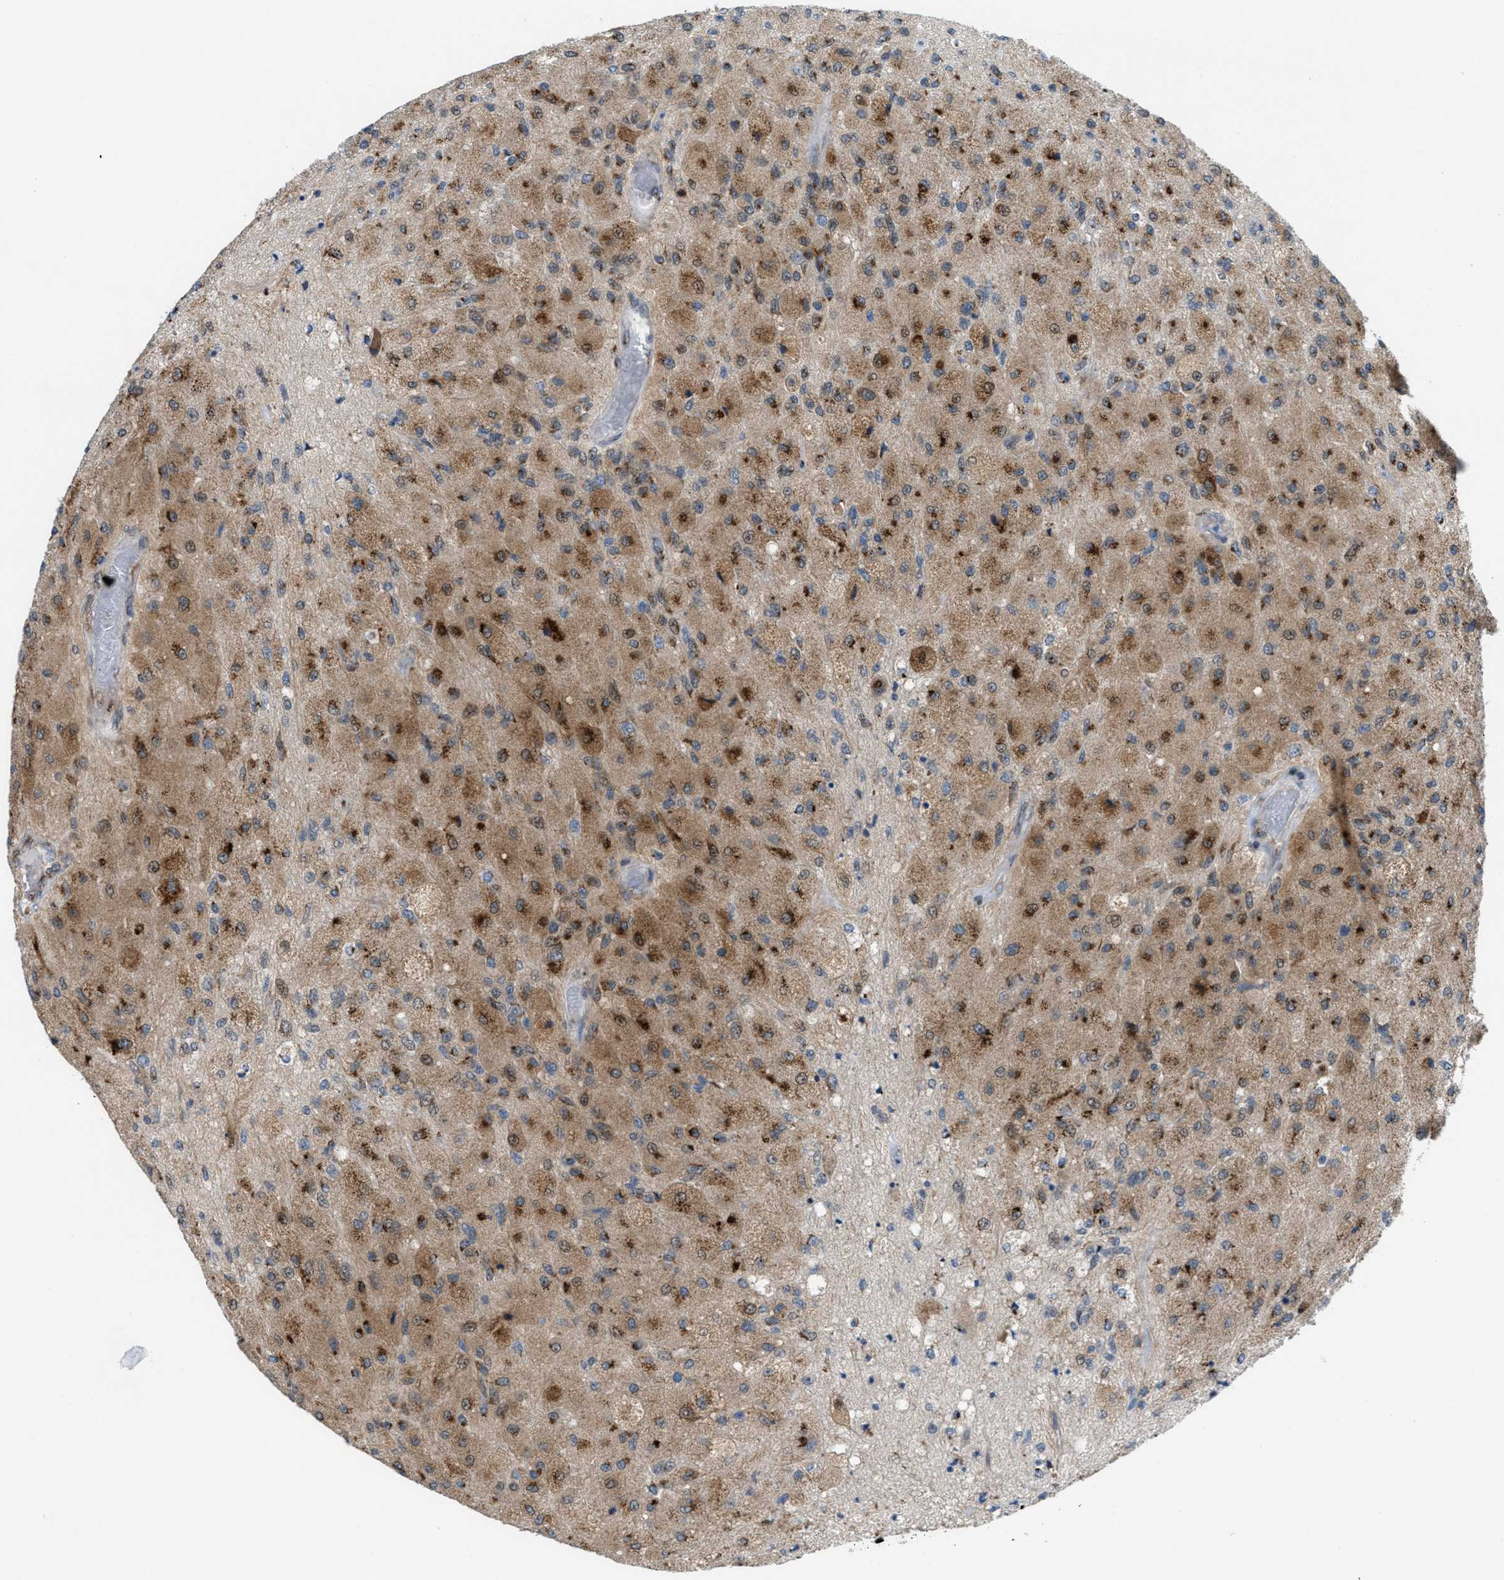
{"staining": {"intensity": "strong", "quantity": ">75%", "location": "cytoplasmic/membranous"}, "tissue": "glioma", "cell_type": "Tumor cells", "image_type": "cancer", "snomed": [{"axis": "morphology", "description": "Normal tissue, NOS"}, {"axis": "morphology", "description": "Glioma, malignant, High grade"}, {"axis": "topography", "description": "Cerebral cortex"}], "caption": "High-grade glioma (malignant) stained with a protein marker shows strong staining in tumor cells.", "gene": "SLC38A10", "patient": {"sex": "male", "age": 77}}